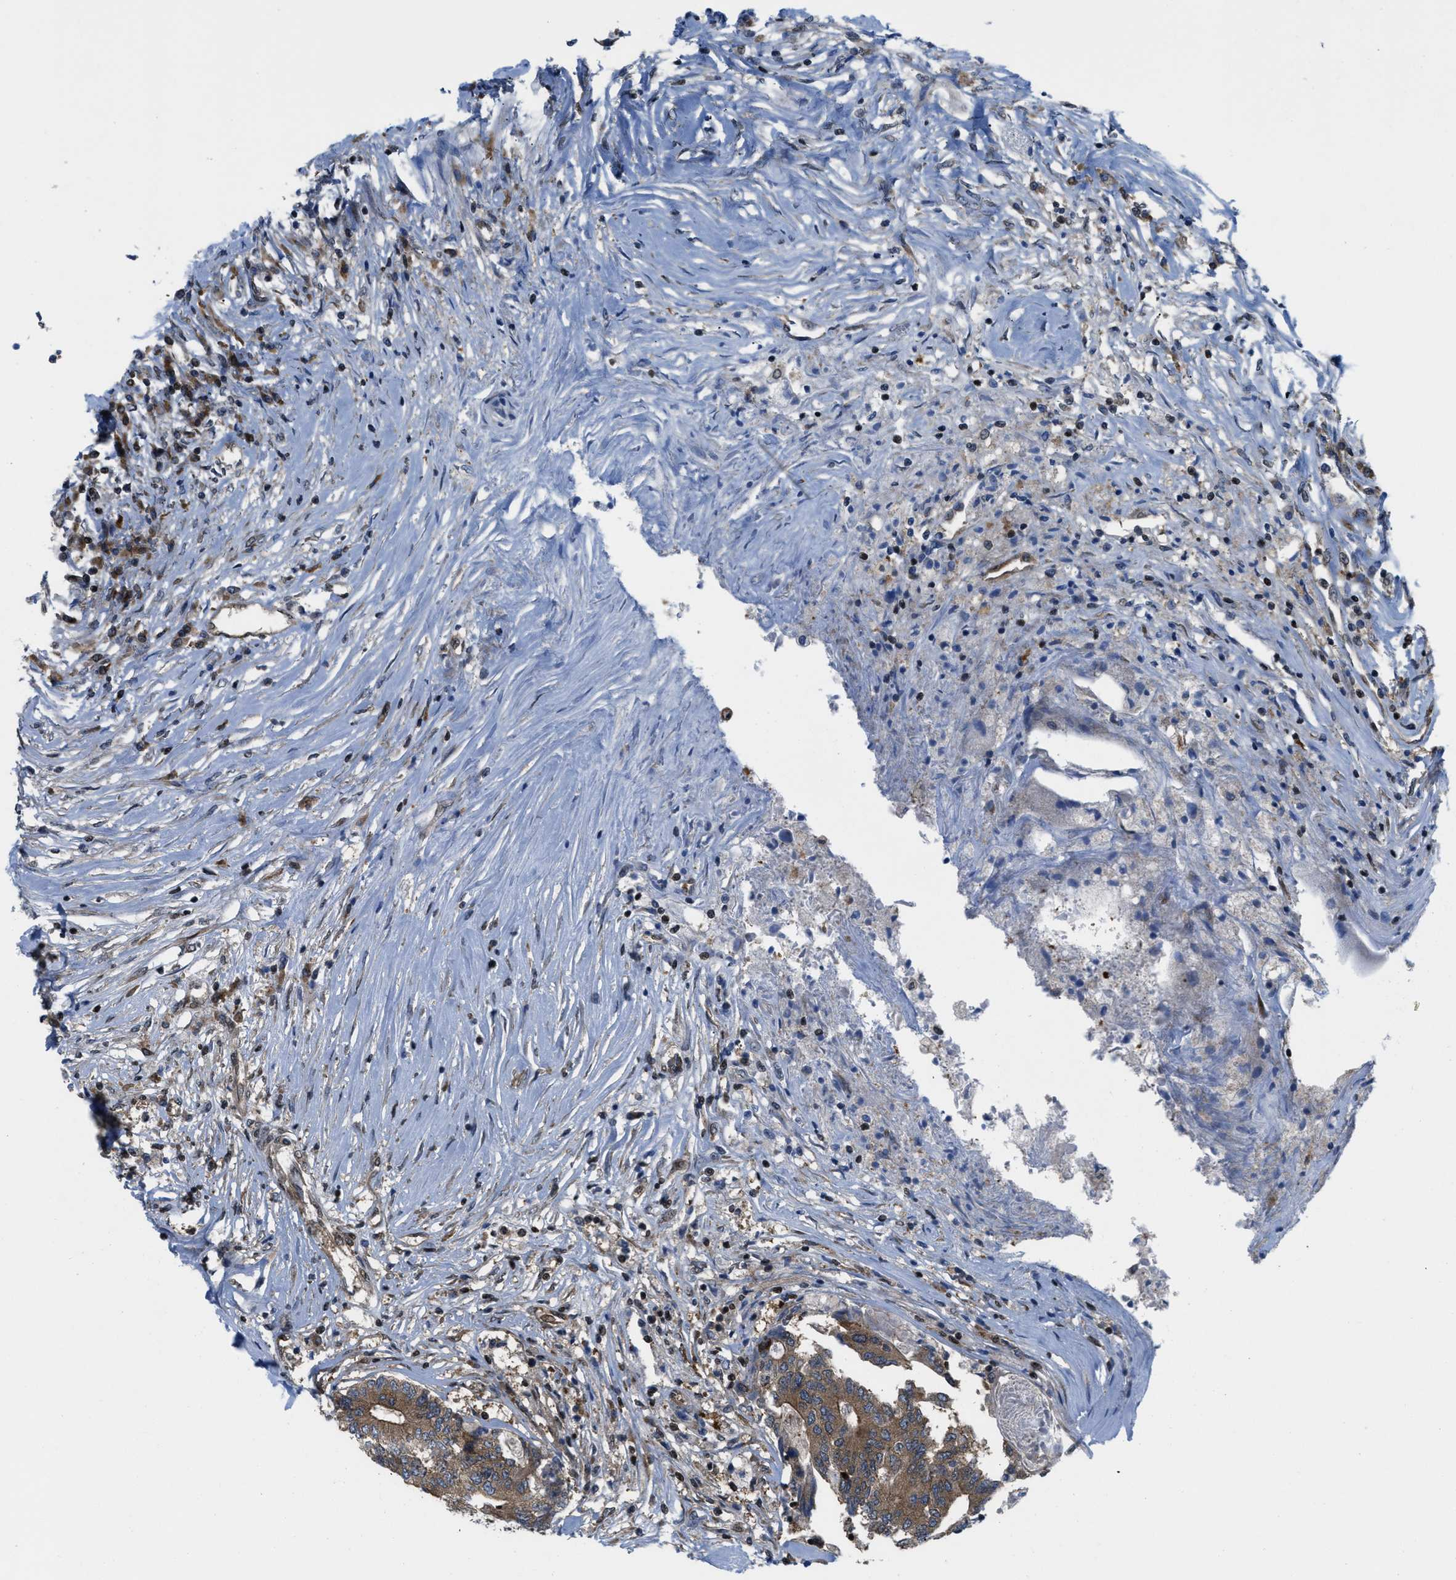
{"staining": {"intensity": "moderate", "quantity": ">75%", "location": "cytoplasmic/membranous"}, "tissue": "colorectal cancer", "cell_type": "Tumor cells", "image_type": "cancer", "snomed": [{"axis": "morphology", "description": "Adenocarcinoma, NOS"}, {"axis": "topography", "description": "Rectum"}], "caption": "Brown immunohistochemical staining in colorectal cancer demonstrates moderate cytoplasmic/membranous positivity in about >75% of tumor cells. (brown staining indicates protein expression, while blue staining denotes nuclei).", "gene": "PPP2CB", "patient": {"sex": "male", "age": 63}}